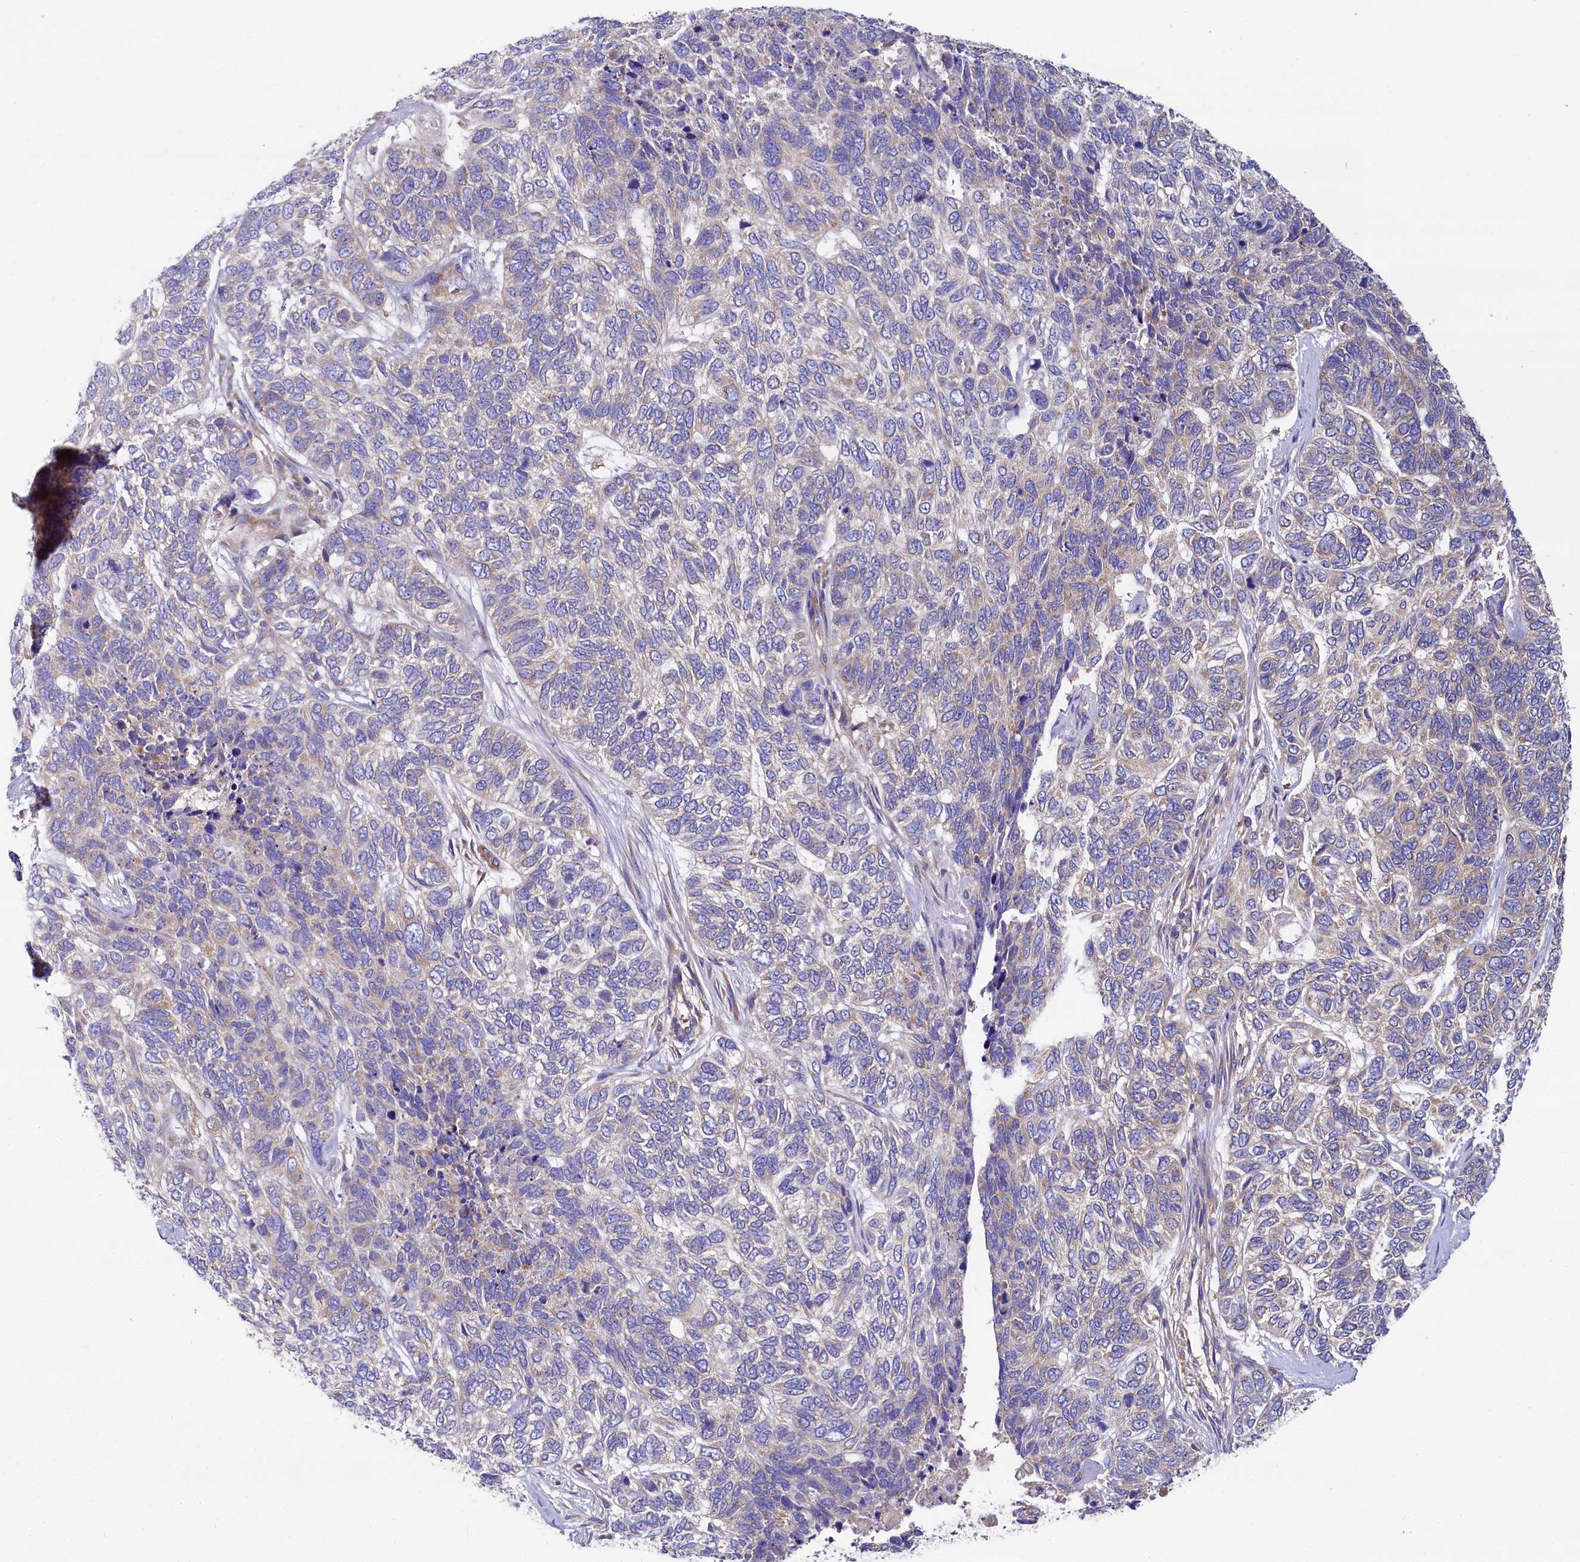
{"staining": {"intensity": "negative", "quantity": "none", "location": "none"}, "tissue": "skin cancer", "cell_type": "Tumor cells", "image_type": "cancer", "snomed": [{"axis": "morphology", "description": "Basal cell carcinoma"}, {"axis": "topography", "description": "Skin"}], "caption": "An IHC micrograph of skin cancer (basal cell carcinoma) is shown. There is no staining in tumor cells of skin cancer (basal cell carcinoma).", "gene": "QARS1", "patient": {"sex": "female", "age": 65}}